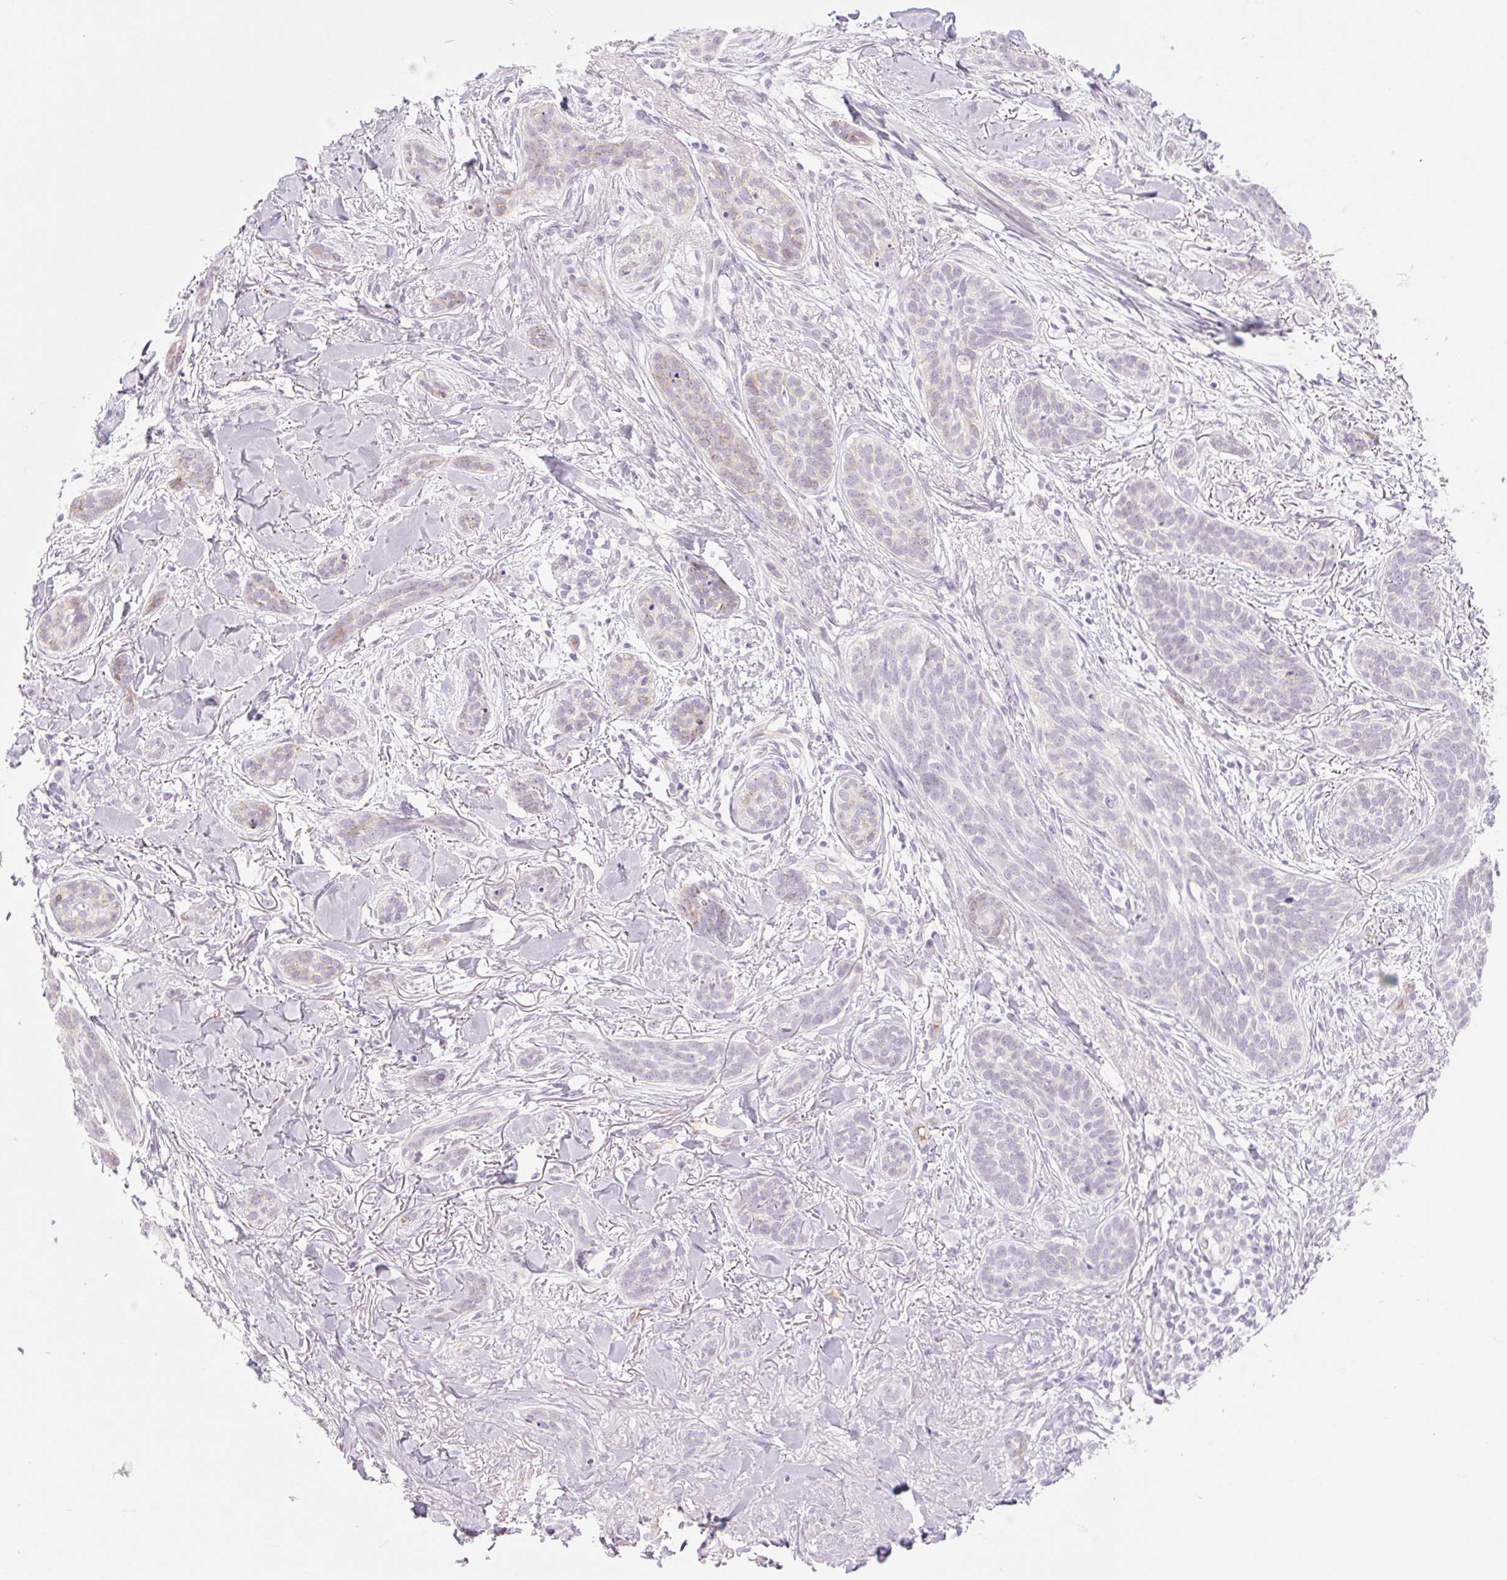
{"staining": {"intensity": "negative", "quantity": "none", "location": "none"}, "tissue": "skin cancer", "cell_type": "Tumor cells", "image_type": "cancer", "snomed": [{"axis": "morphology", "description": "Basal cell carcinoma"}, {"axis": "topography", "description": "Skin"}], "caption": "IHC image of neoplastic tissue: skin cancer stained with DAB (3,3'-diaminobenzidine) exhibits no significant protein expression in tumor cells.", "gene": "TAF1L", "patient": {"sex": "male", "age": 52}}